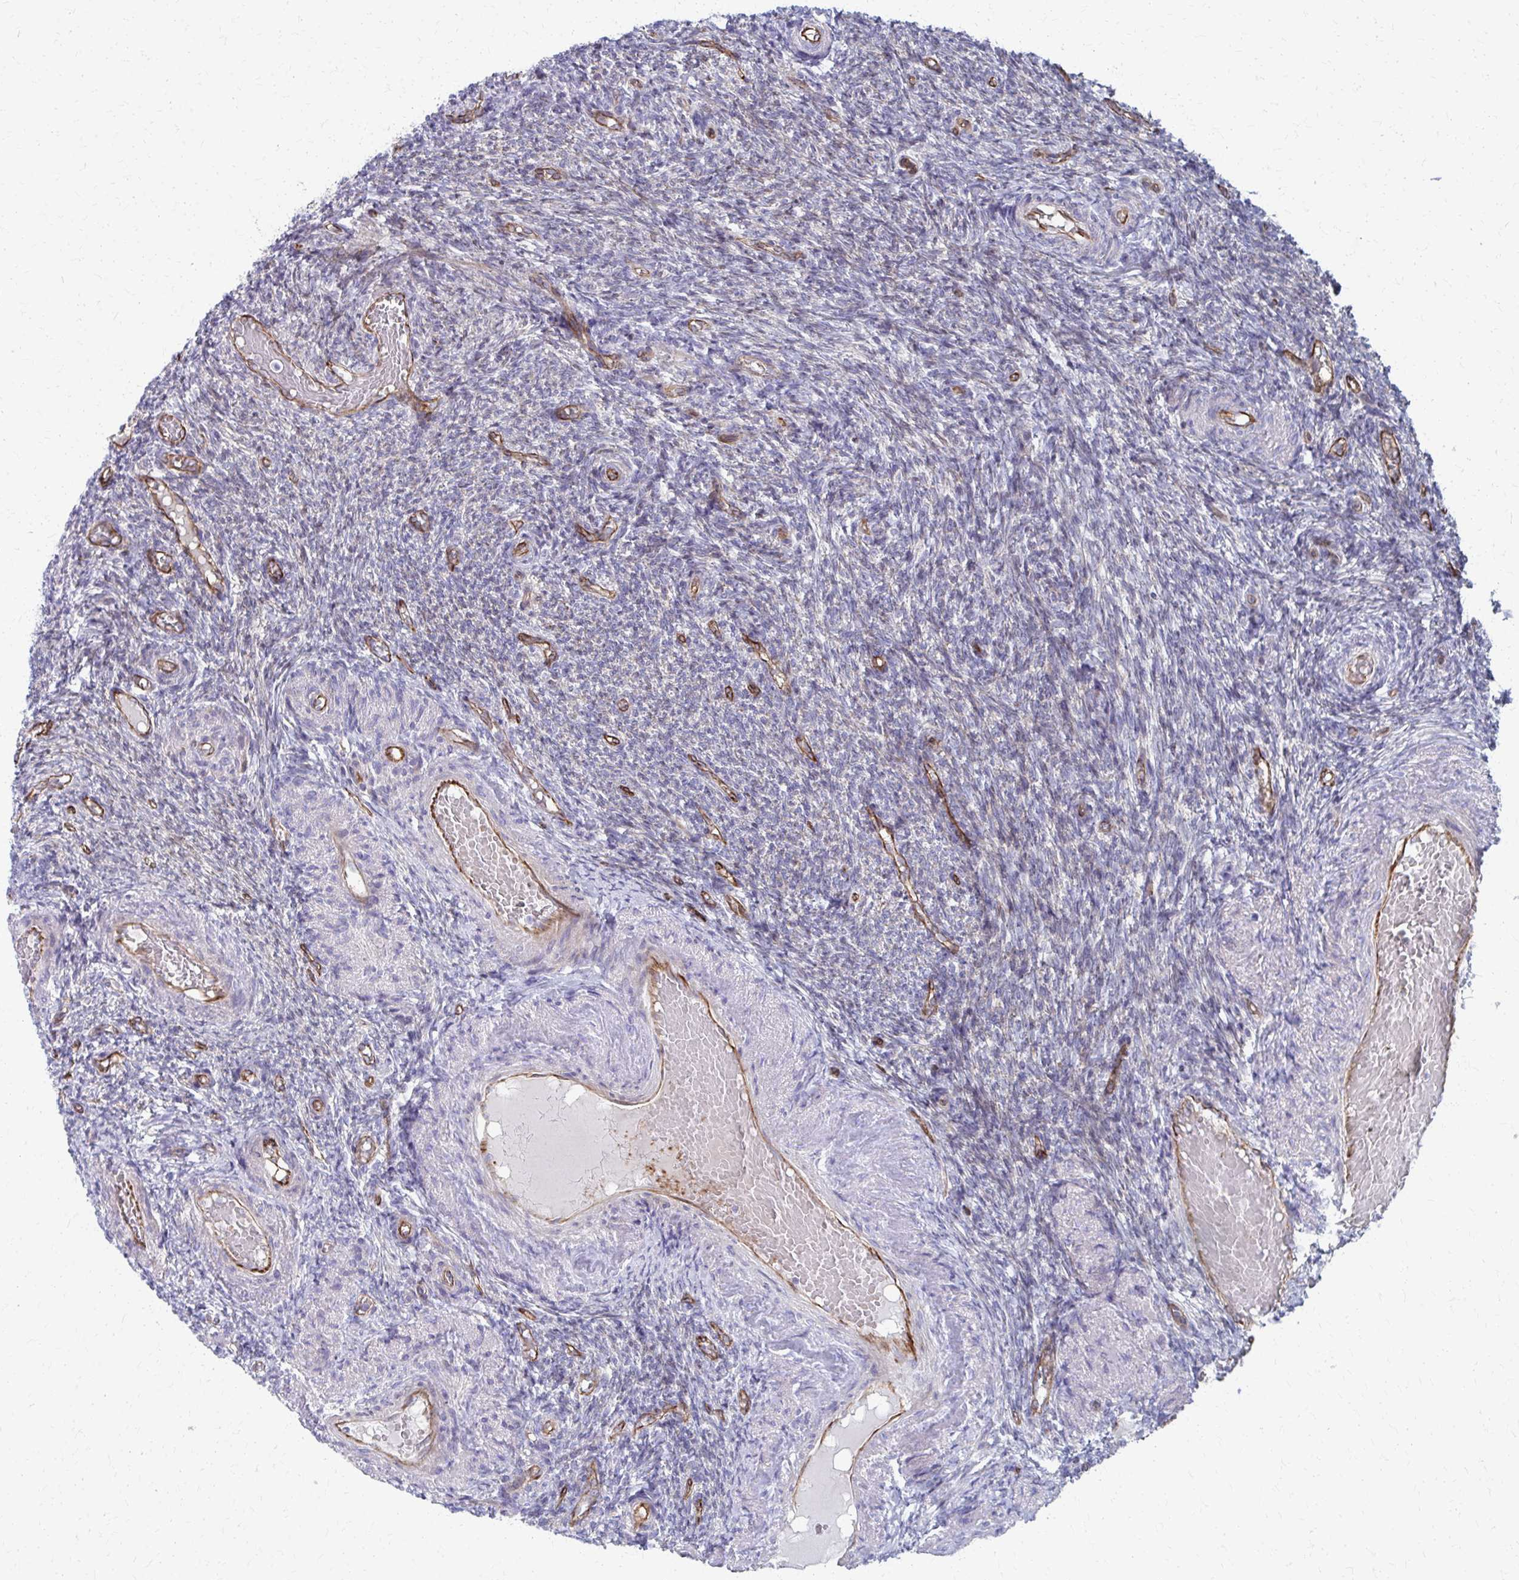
{"staining": {"intensity": "negative", "quantity": "none", "location": "none"}, "tissue": "ovary", "cell_type": "Ovarian stroma cells", "image_type": "normal", "snomed": [{"axis": "morphology", "description": "Normal tissue, NOS"}, {"axis": "topography", "description": "Ovary"}], "caption": "An immunohistochemistry micrograph of unremarkable ovary is shown. There is no staining in ovarian stroma cells of ovary. (DAB (3,3'-diaminobenzidine) immunohistochemistry (IHC) visualized using brightfield microscopy, high magnification).", "gene": "FAHD1", "patient": {"sex": "female", "age": 39}}